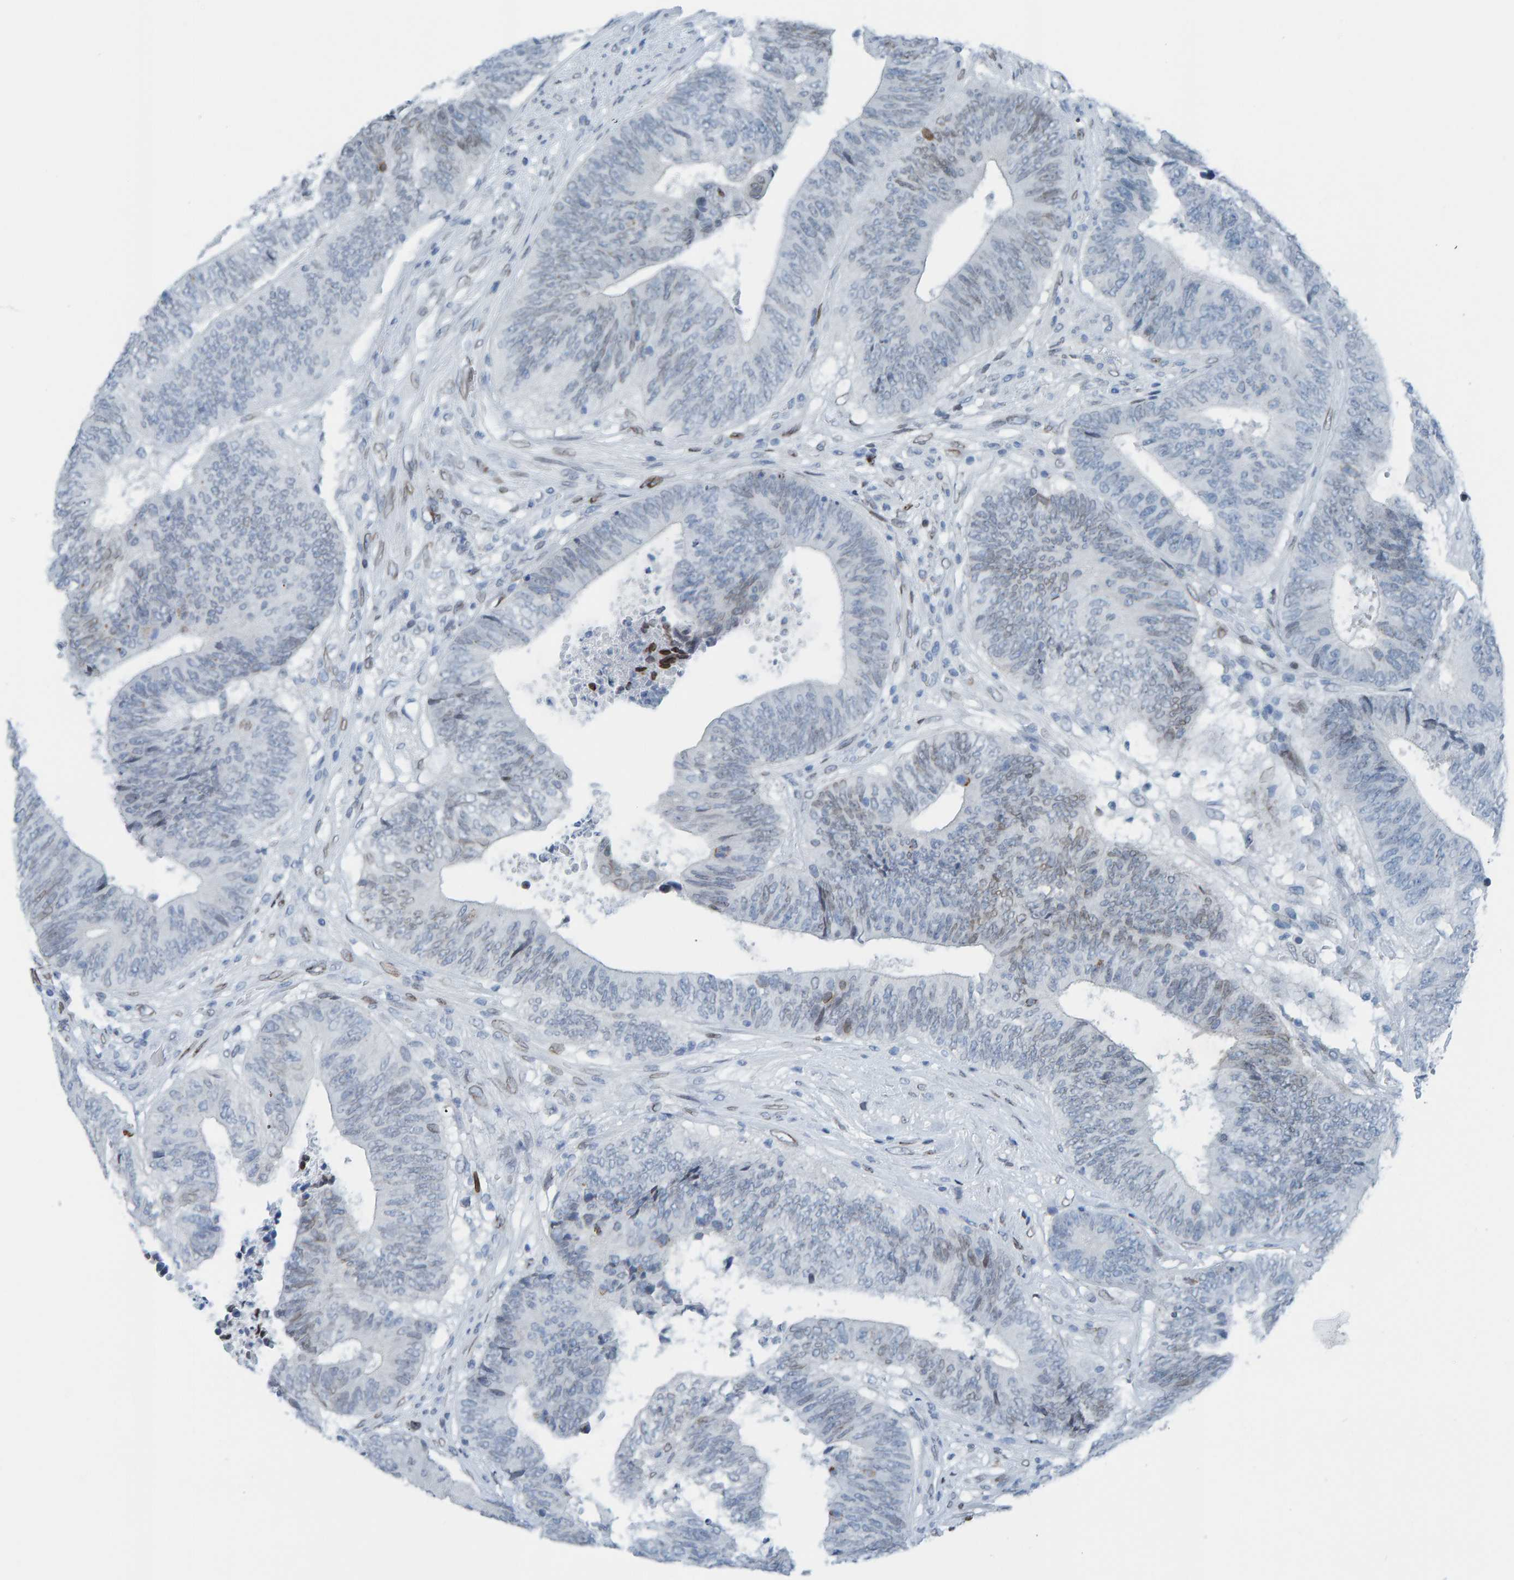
{"staining": {"intensity": "weak", "quantity": "<25%", "location": "cytoplasmic/membranous,nuclear"}, "tissue": "colorectal cancer", "cell_type": "Tumor cells", "image_type": "cancer", "snomed": [{"axis": "morphology", "description": "Adenocarcinoma, NOS"}, {"axis": "topography", "description": "Rectum"}], "caption": "High power microscopy image of an immunohistochemistry (IHC) photomicrograph of colorectal adenocarcinoma, revealing no significant staining in tumor cells.", "gene": "LMNB2", "patient": {"sex": "male", "age": 72}}